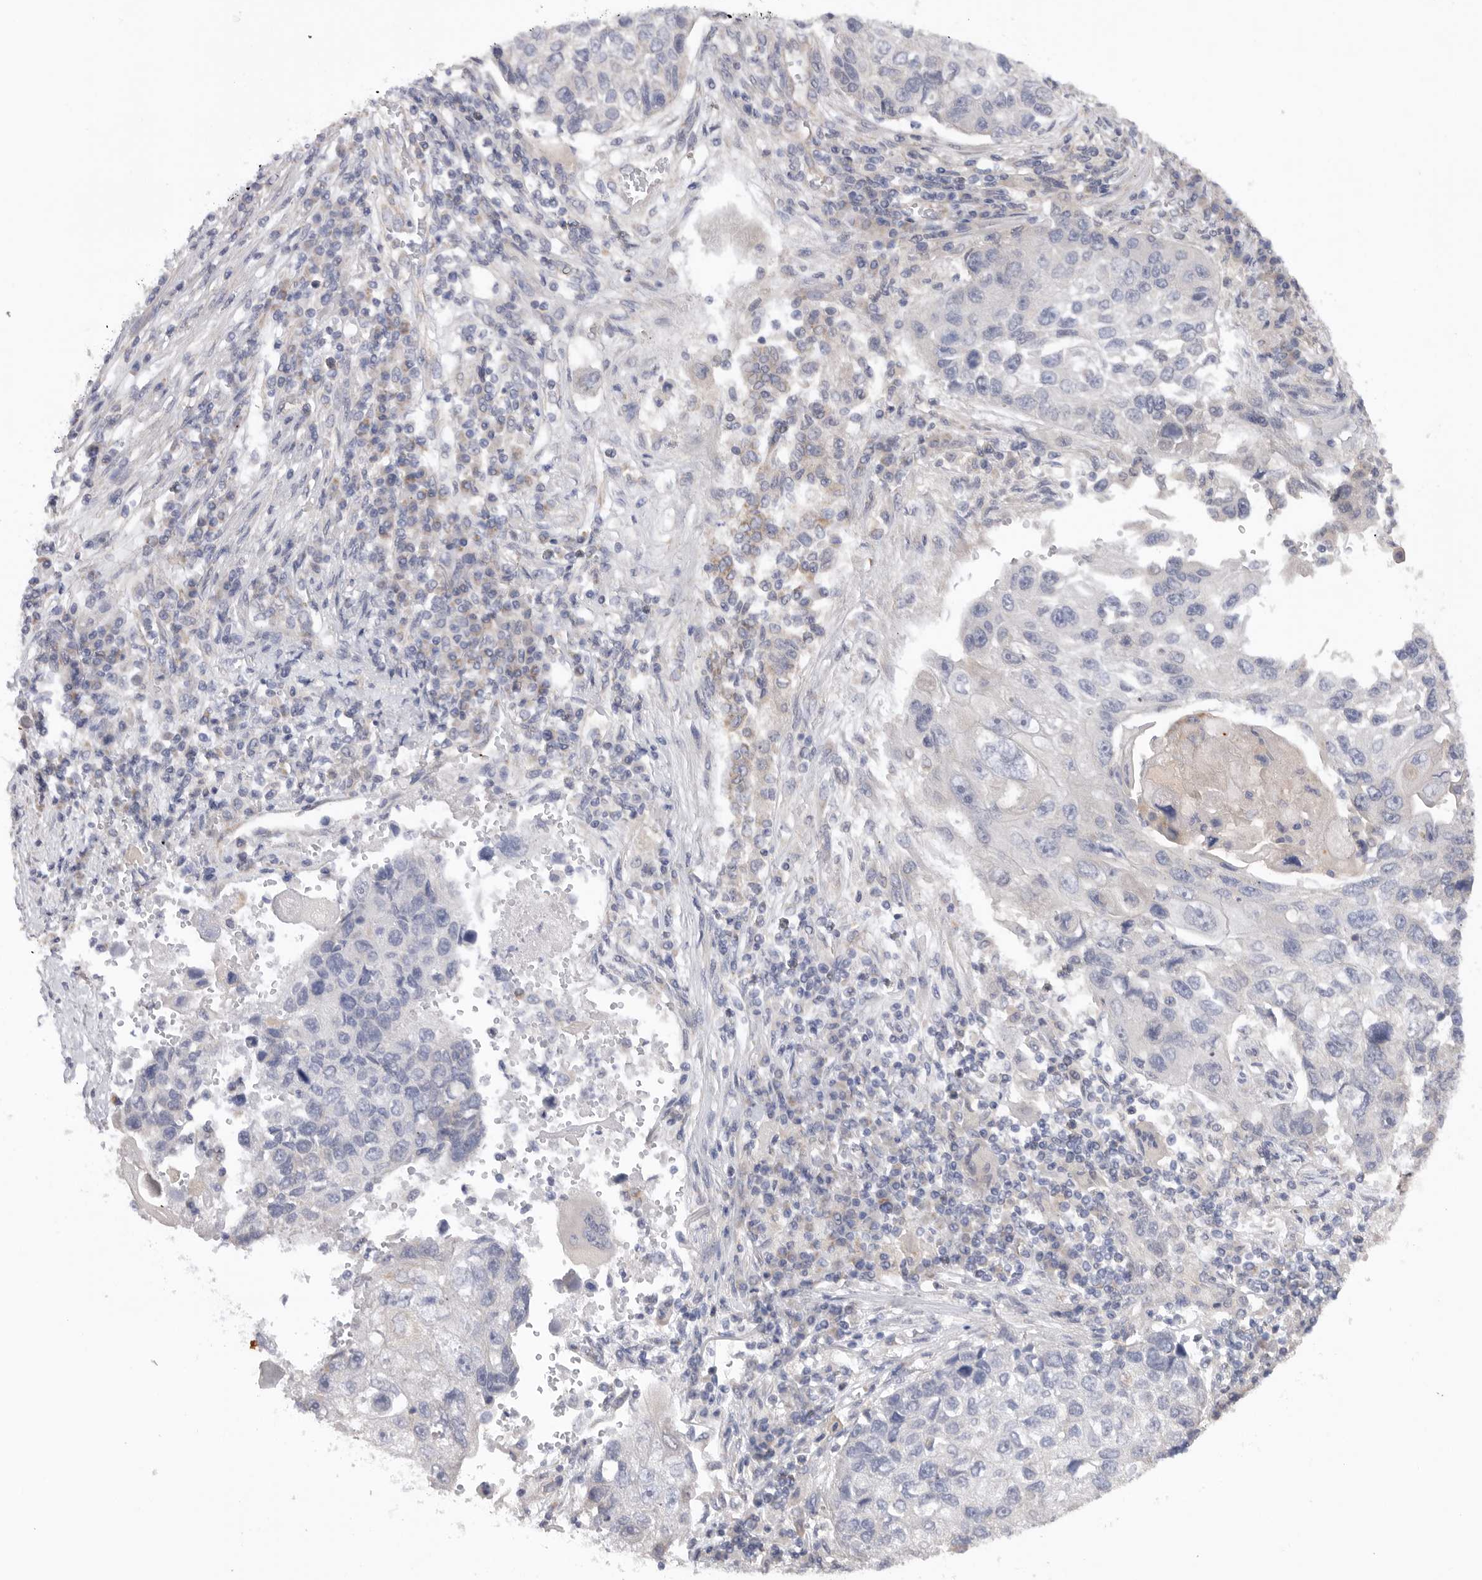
{"staining": {"intensity": "negative", "quantity": "none", "location": "none"}, "tissue": "lung cancer", "cell_type": "Tumor cells", "image_type": "cancer", "snomed": [{"axis": "morphology", "description": "Squamous cell carcinoma, NOS"}, {"axis": "topography", "description": "Lung"}], "caption": "IHC photomicrograph of neoplastic tissue: lung cancer stained with DAB reveals no significant protein expression in tumor cells. (DAB immunohistochemistry (IHC), high magnification).", "gene": "MTFR1L", "patient": {"sex": "male", "age": 61}}